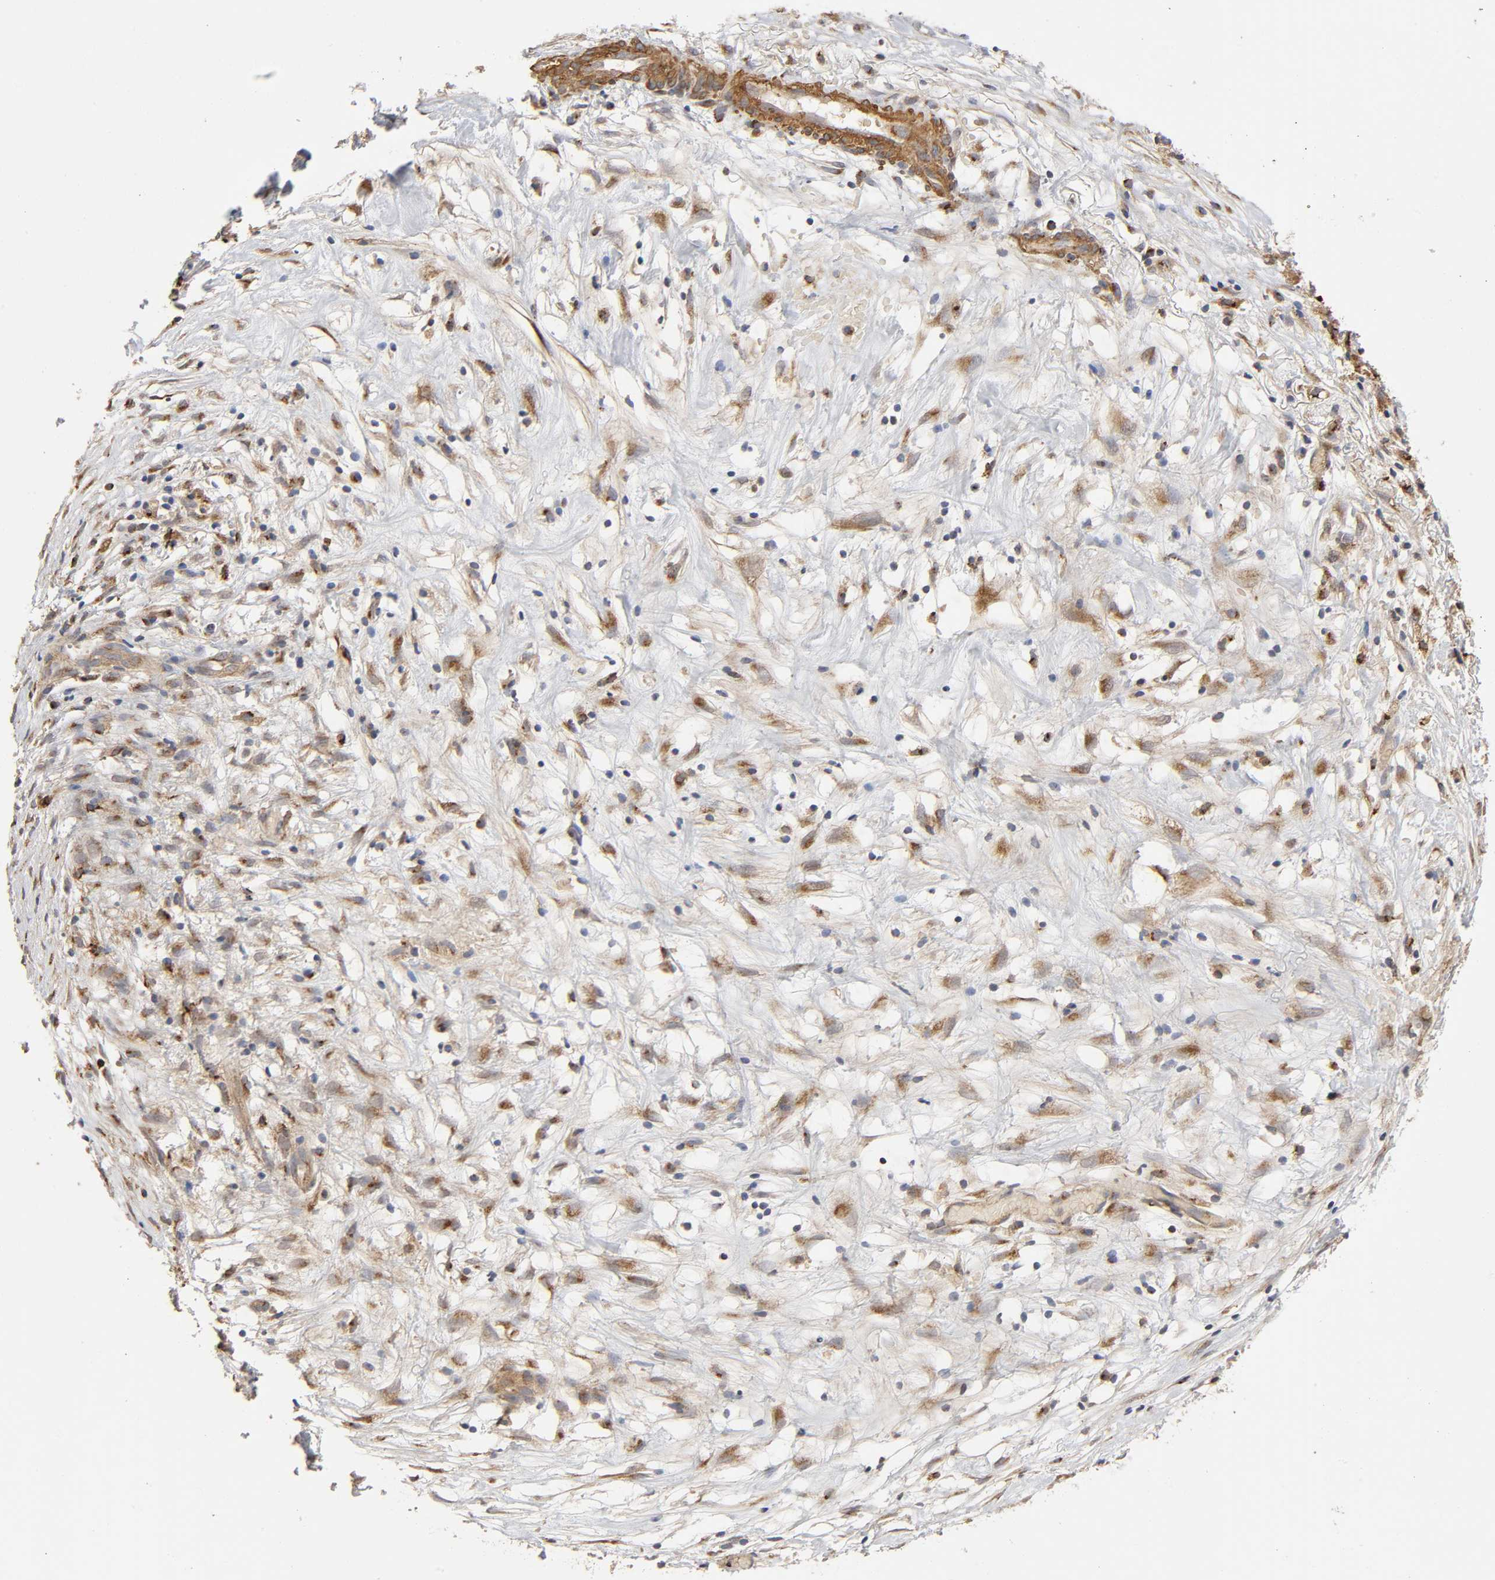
{"staining": {"intensity": "moderate", "quantity": ">75%", "location": "cytoplasmic/membranous"}, "tissue": "ovarian cancer", "cell_type": "Tumor cells", "image_type": "cancer", "snomed": [{"axis": "morphology", "description": "Carcinoma, endometroid"}, {"axis": "topography", "description": "Ovary"}], "caption": "Immunohistochemical staining of ovarian cancer reveals moderate cytoplasmic/membranous protein staining in about >75% of tumor cells.", "gene": "GNPTG", "patient": {"sex": "female", "age": 42}}